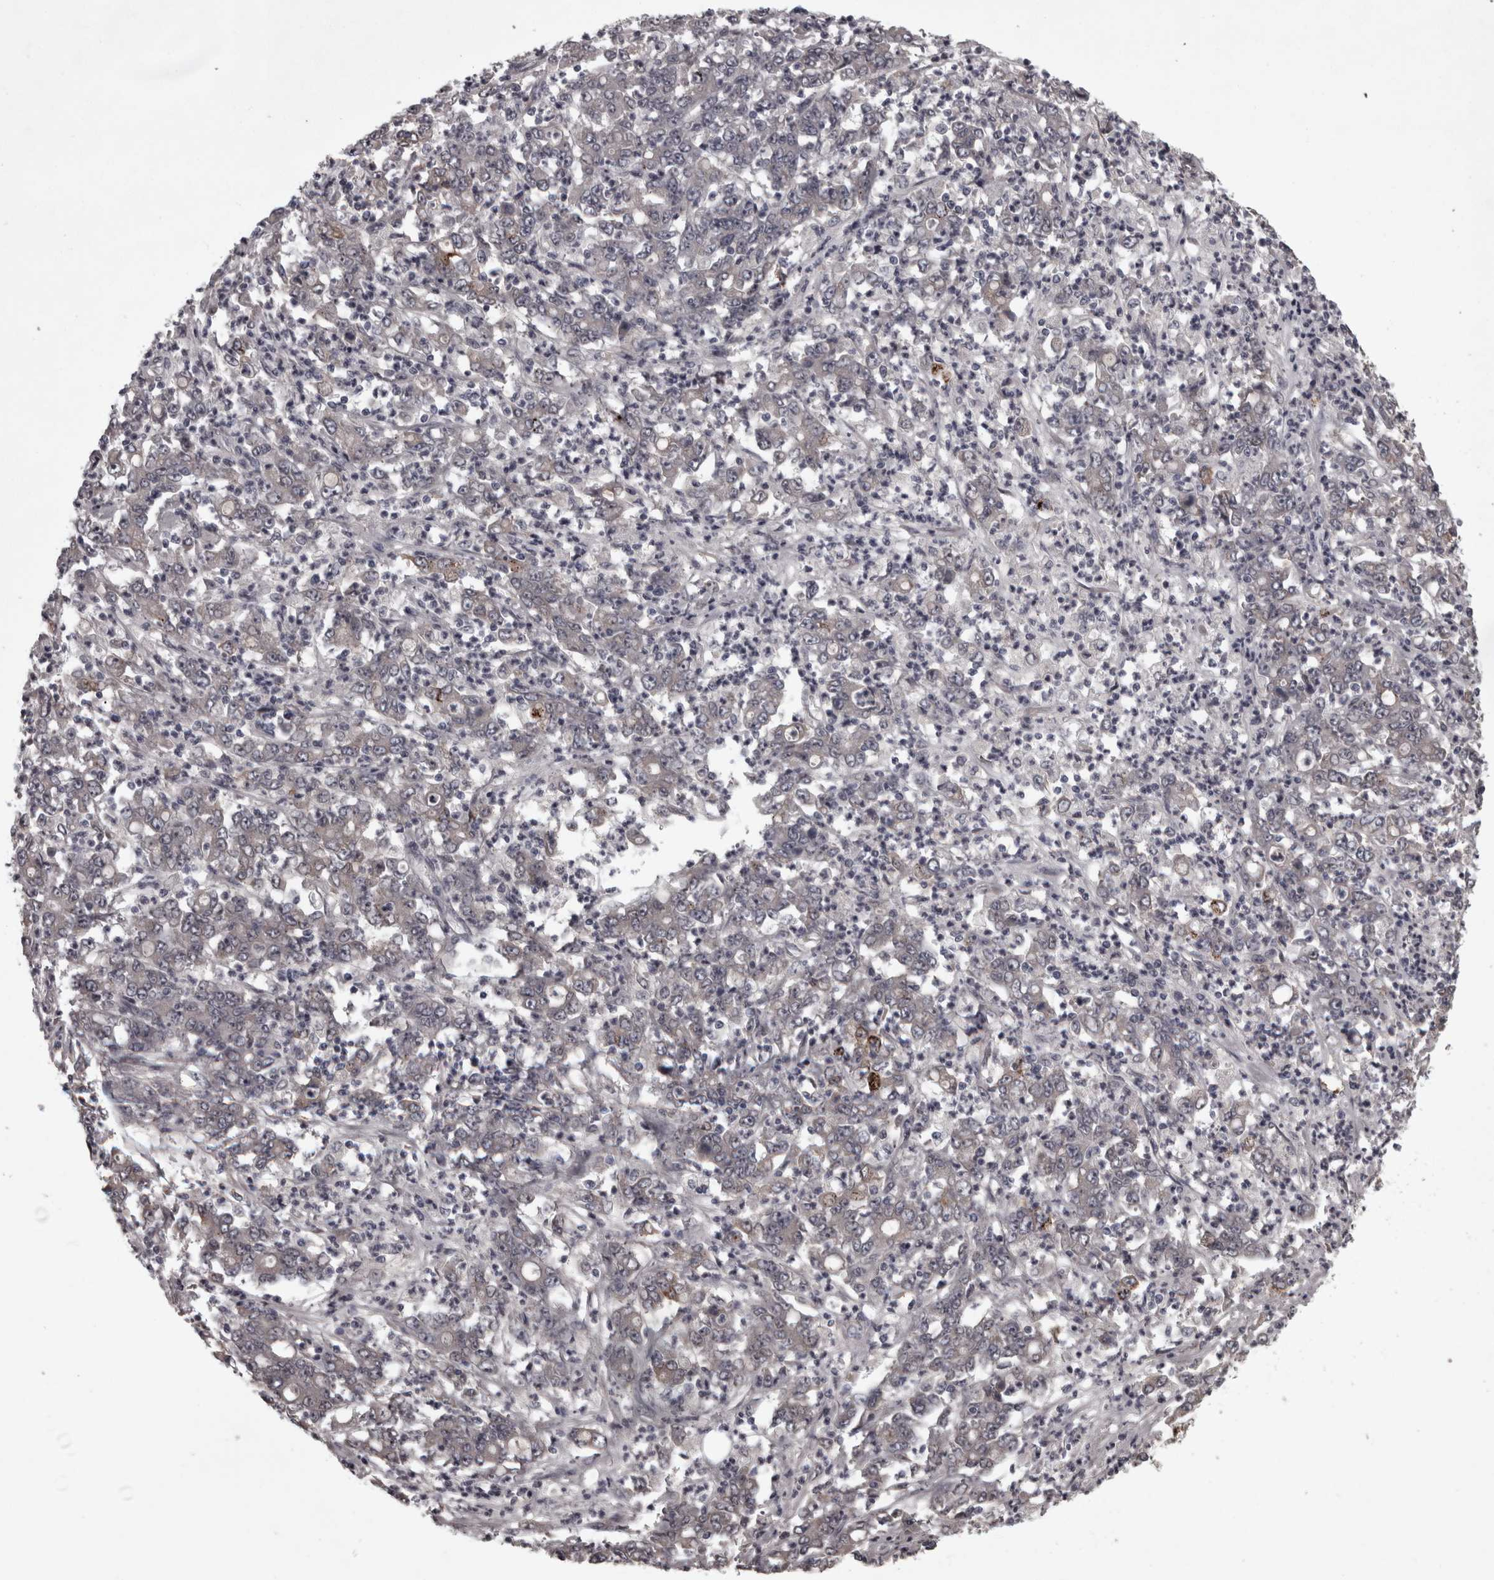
{"staining": {"intensity": "negative", "quantity": "none", "location": "none"}, "tissue": "stomach cancer", "cell_type": "Tumor cells", "image_type": "cancer", "snomed": [{"axis": "morphology", "description": "Adenocarcinoma, NOS"}, {"axis": "topography", "description": "Stomach, lower"}], "caption": "Immunohistochemical staining of stomach adenocarcinoma reveals no significant staining in tumor cells.", "gene": "PCDH17", "patient": {"sex": "female", "age": 71}}